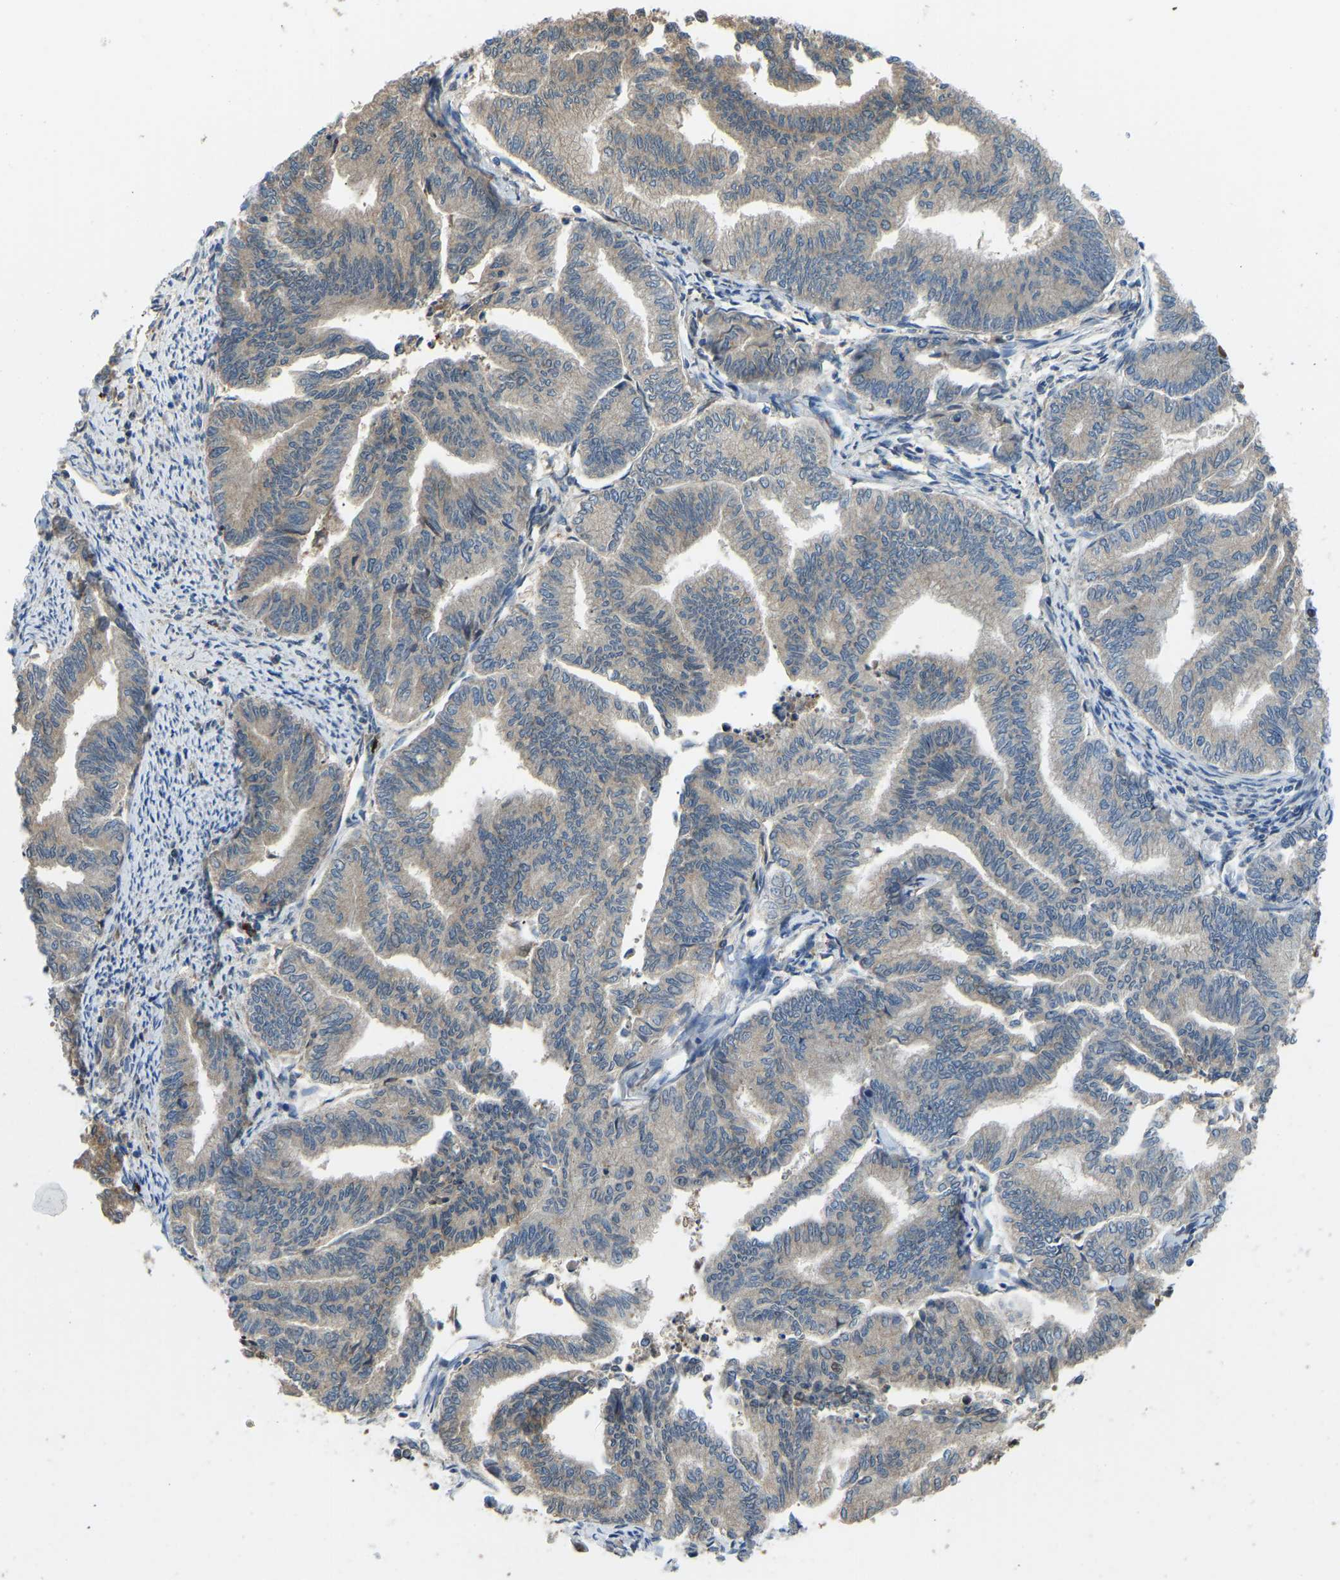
{"staining": {"intensity": "moderate", "quantity": "<25%", "location": "cytoplasmic/membranous"}, "tissue": "endometrial cancer", "cell_type": "Tumor cells", "image_type": "cancer", "snomed": [{"axis": "morphology", "description": "Adenocarcinoma, NOS"}, {"axis": "topography", "description": "Endometrium"}], "caption": "This is an image of immunohistochemistry staining of endometrial adenocarcinoma, which shows moderate staining in the cytoplasmic/membranous of tumor cells.", "gene": "RBP1", "patient": {"sex": "female", "age": 79}}